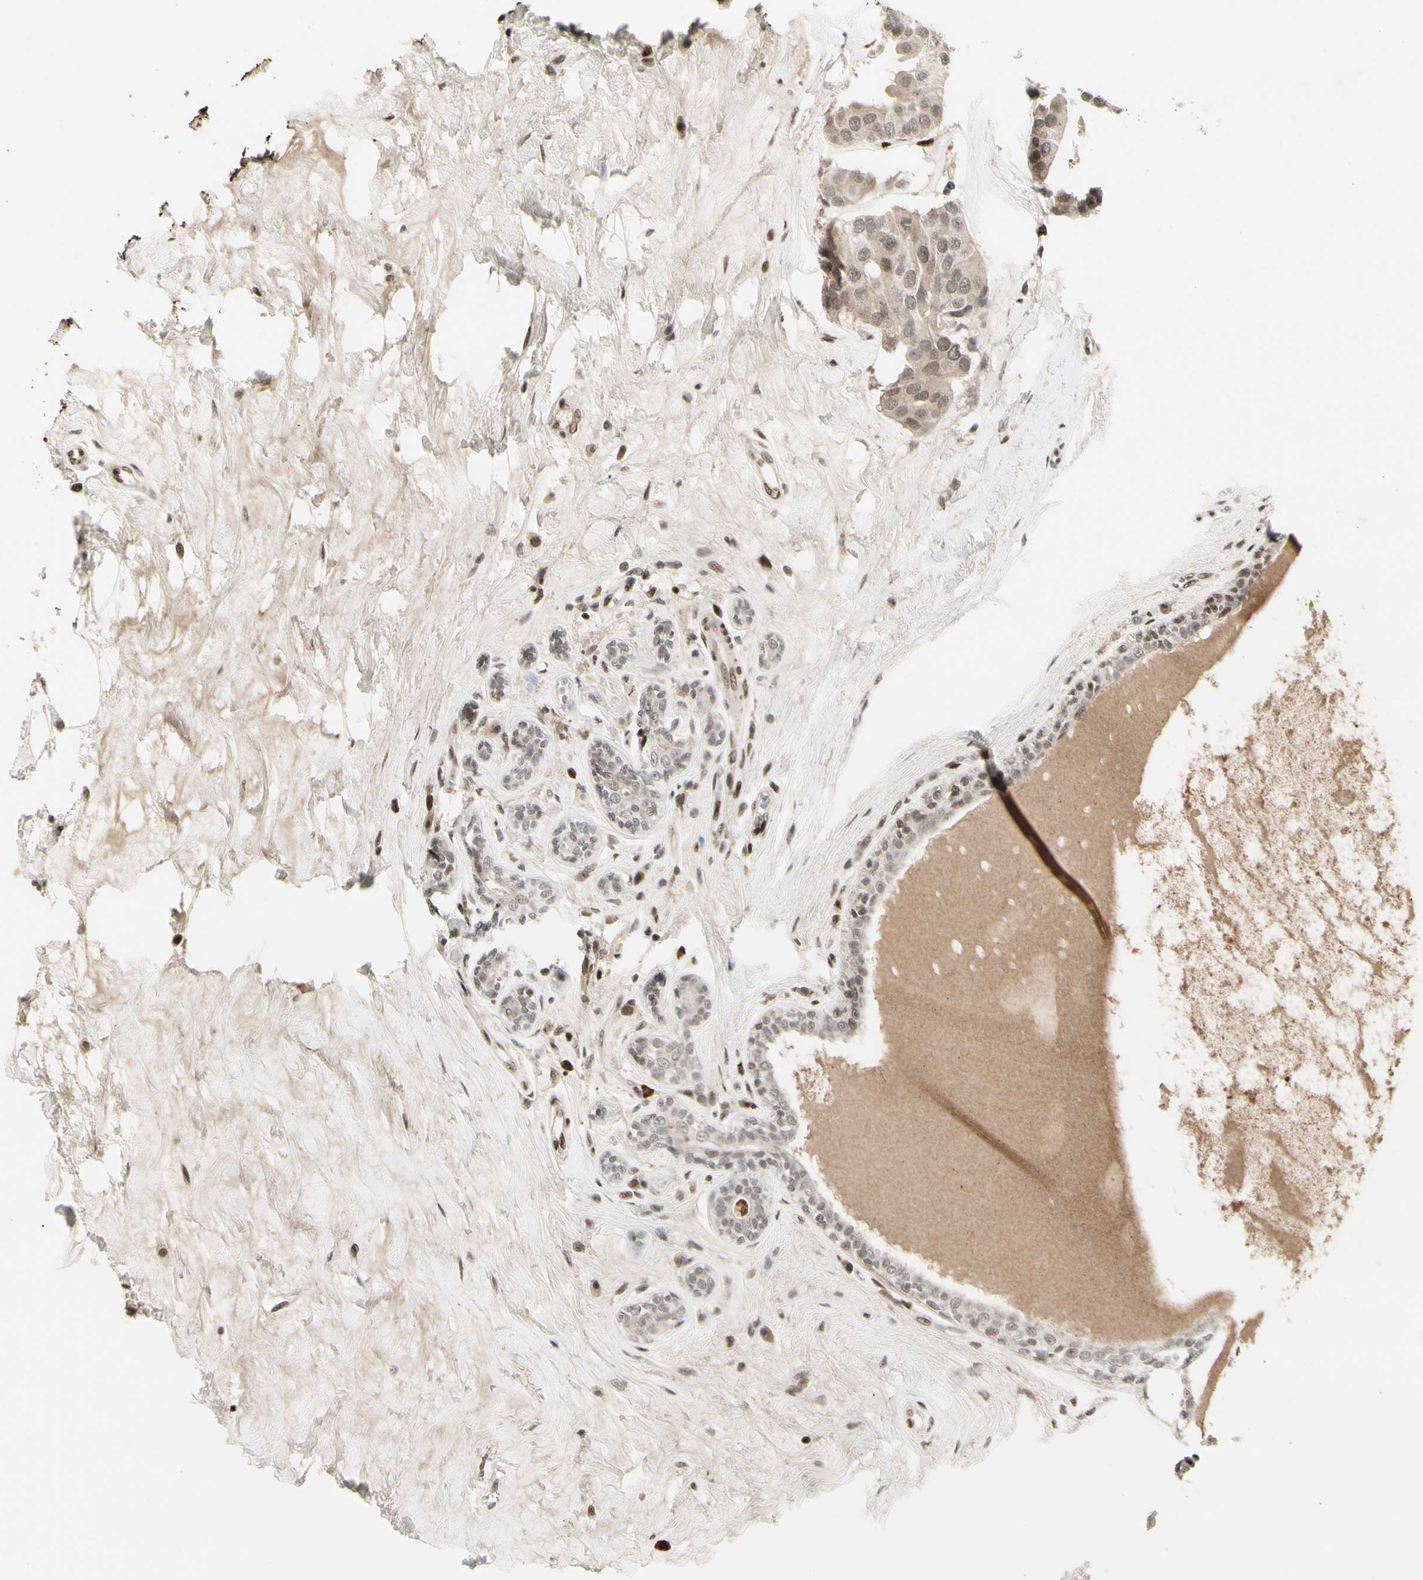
{"staining": {"intensity": "weak", "quantity": ">75%", "location": "nuclear"}, "tissue": "breast cancer", "cell_type": "Tumor cells", "image_type": "cancer", "snomed": [{"axis": "morphology", "description": "Normal tissue, NOS"}, {"axis": "morphology", "description": "Duct carcinoma"}, {"axis": "topography", "description": "Breast"}], "caption": "Immunohistochemistry (IHC) photomicrograph of neoplastic tissue: human breast cancer stained using immunohistochemistry (IHC) exhibits low levels of weak protein expression localized specifically in the nuclear of tumor cells, appearing as a nuclear brown color.", "gene": "FOXJ2", "patient": {"sex": "female", "age": 39}}